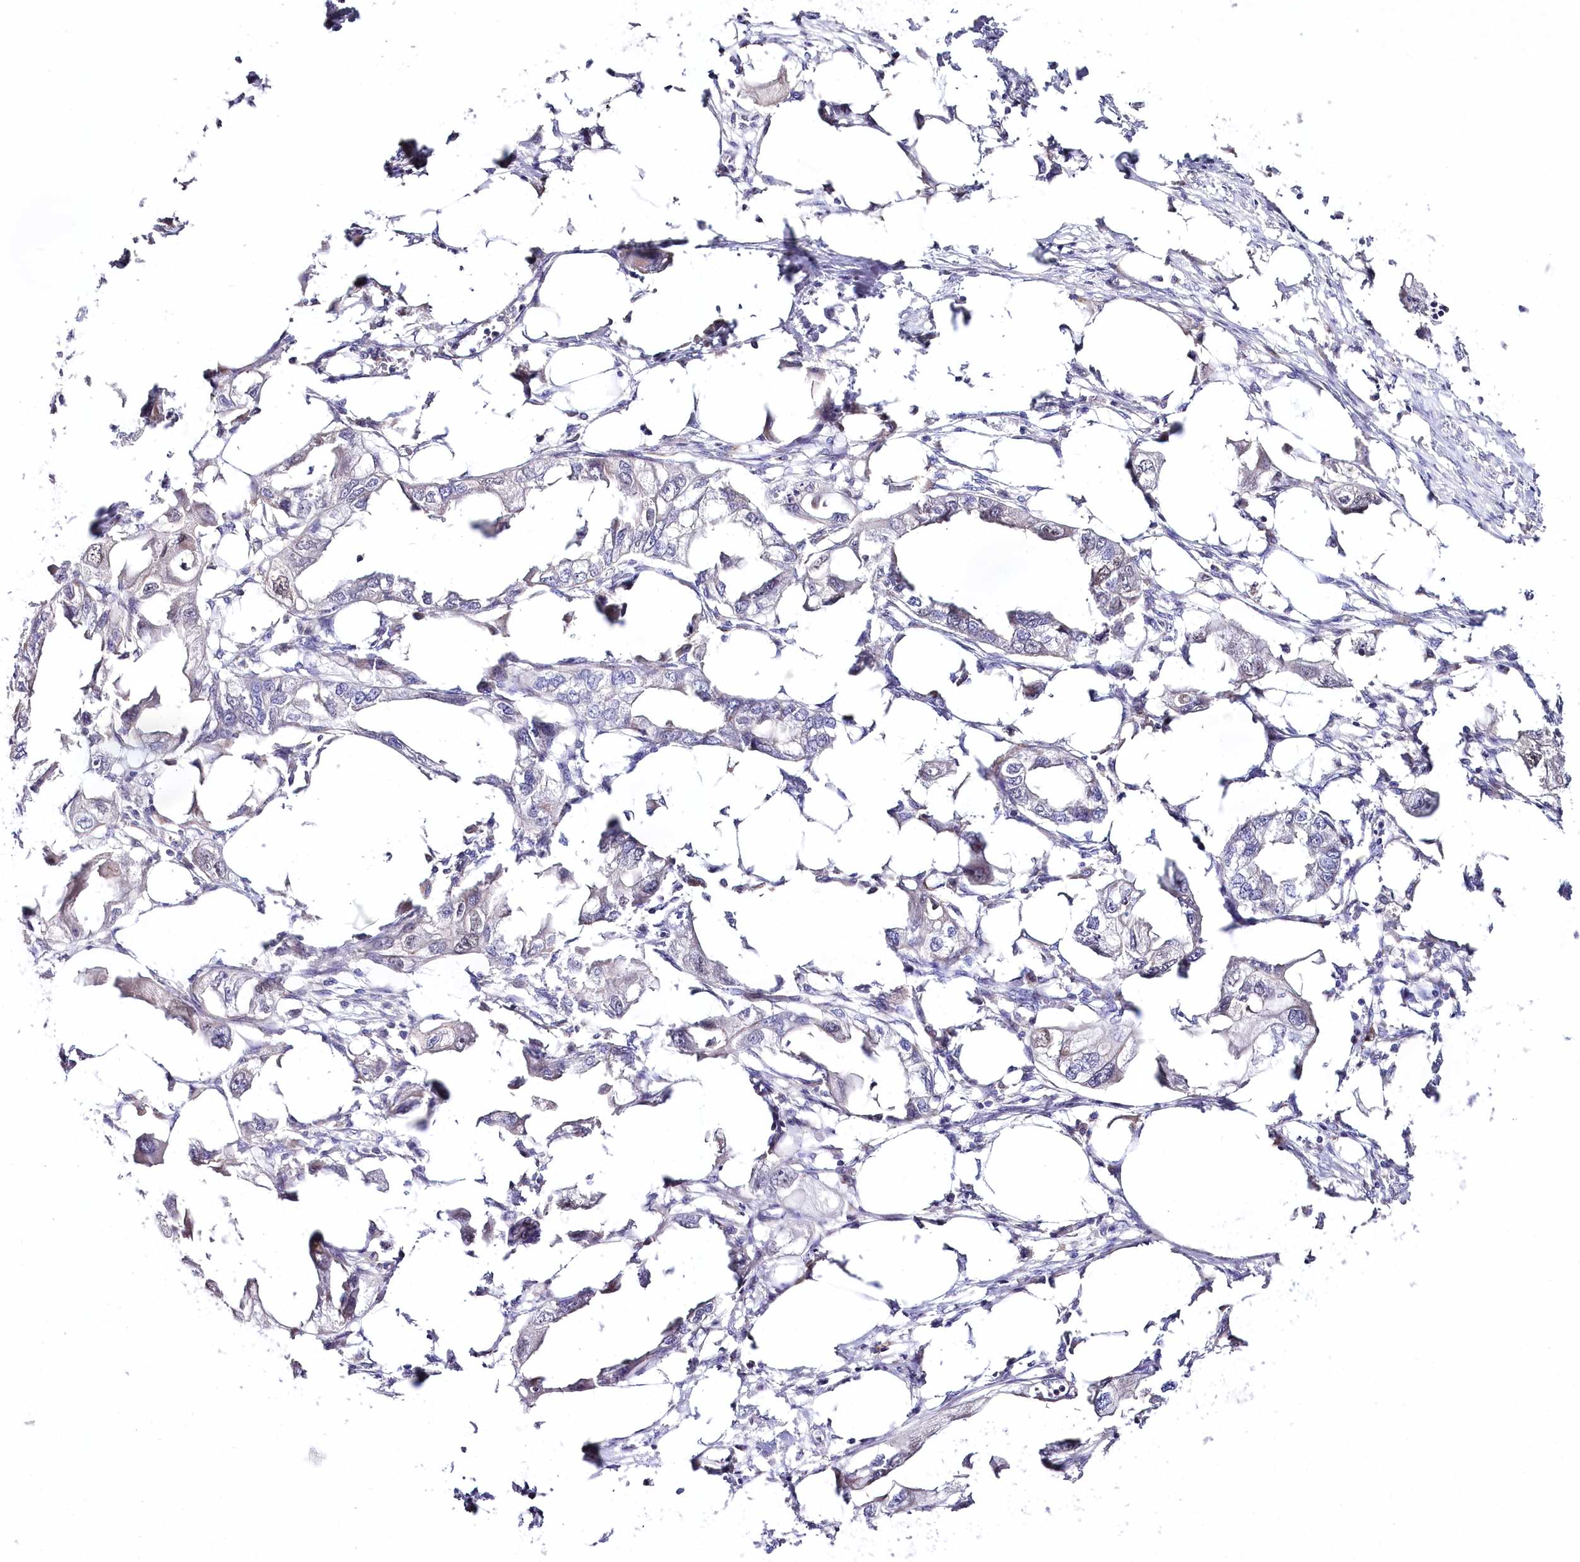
{"staining": {"intensity": "negative", "quantity": "none", "location": "none"}, "tissue": "endometrial cancer", "cell_type": "Tumor cells", "image_type": "cancer", "snomed": [{"axis": "morphology", "description": "Adenocarcinoma, NOS"}, {"axis": "morphology", "description": "Adenocarcinoma, metastatic, NOS"}, {"axis": "topography", "description": "Adipose tissue"}, {"axis": "topography", "description": "Endometrium"}], "caption": "The micrograph displays no significant expression in tumor cells of endometrial adenocarcinoma. (DAB IHC with hematoxylin counter stain).", "gene": "SLC6A11", "patient": {"sex": "female", "age": 67}}